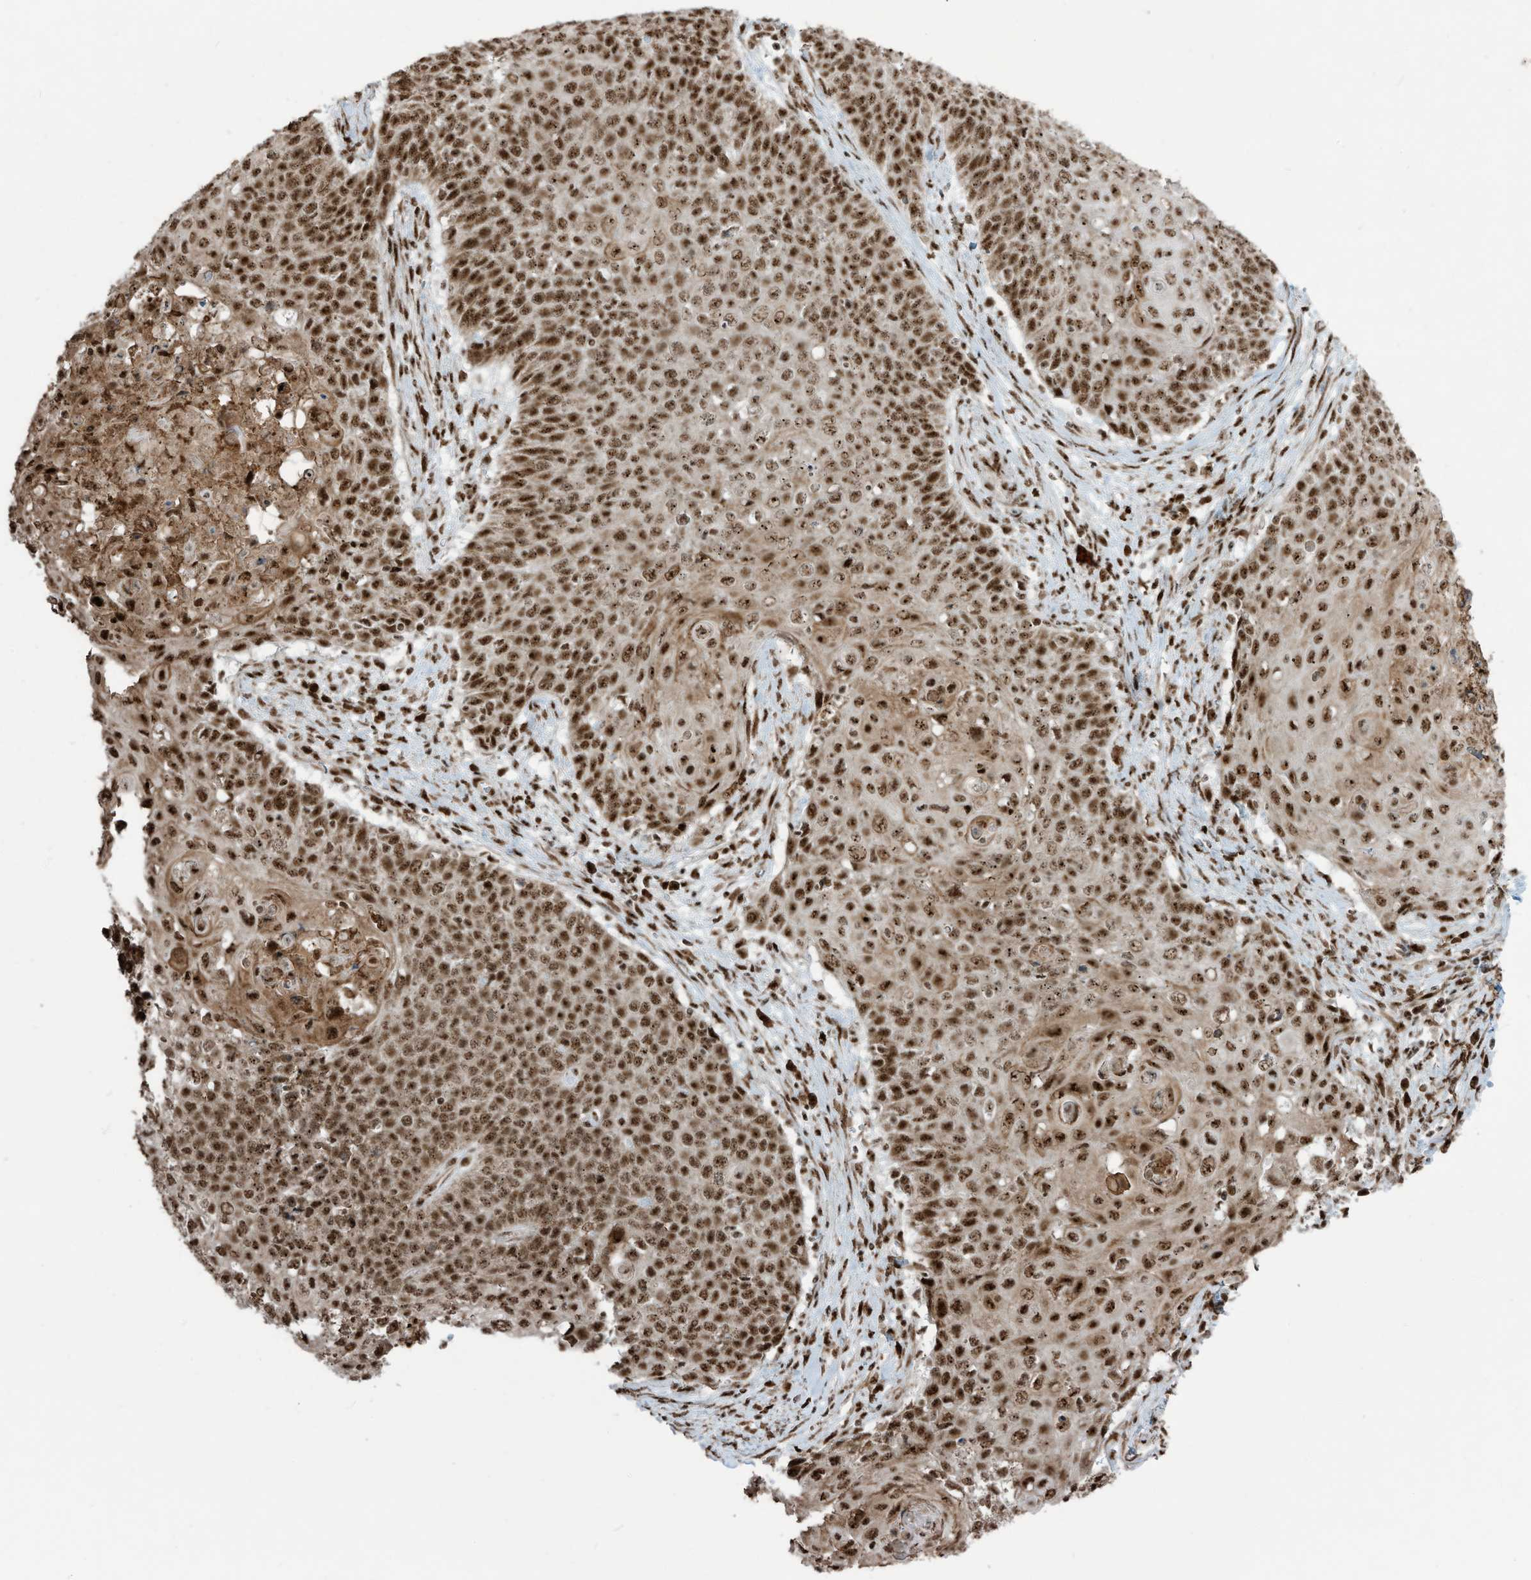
{"staining": {"intensity": "strong", "quantity": ">75%", "location": "nuclear"}, "tissue": "cervical cancer", "cell_type": "Tumor cells", "image_type": "cancer", "snomed": [{"axis": "morphology", "description": "Squamous cell carcinoma, NOS"}, {"axis": "topography", "description": "Cervix"}], "caption": "Immunohistochemistry (IHC) staining of cervical squamous cell carcinoma, which reveals high levels of strong nuclear expression in about >75% of tumor cells indicating strong nuclear protein positivity. The staining was performed using DAB (3,3'-diaminobenzidine) (brown) for protein detection and nuclei were counterstained in hematoxylin (blue).", "gene": "LBH", "patient": {"sex": "female", "age": 39}}